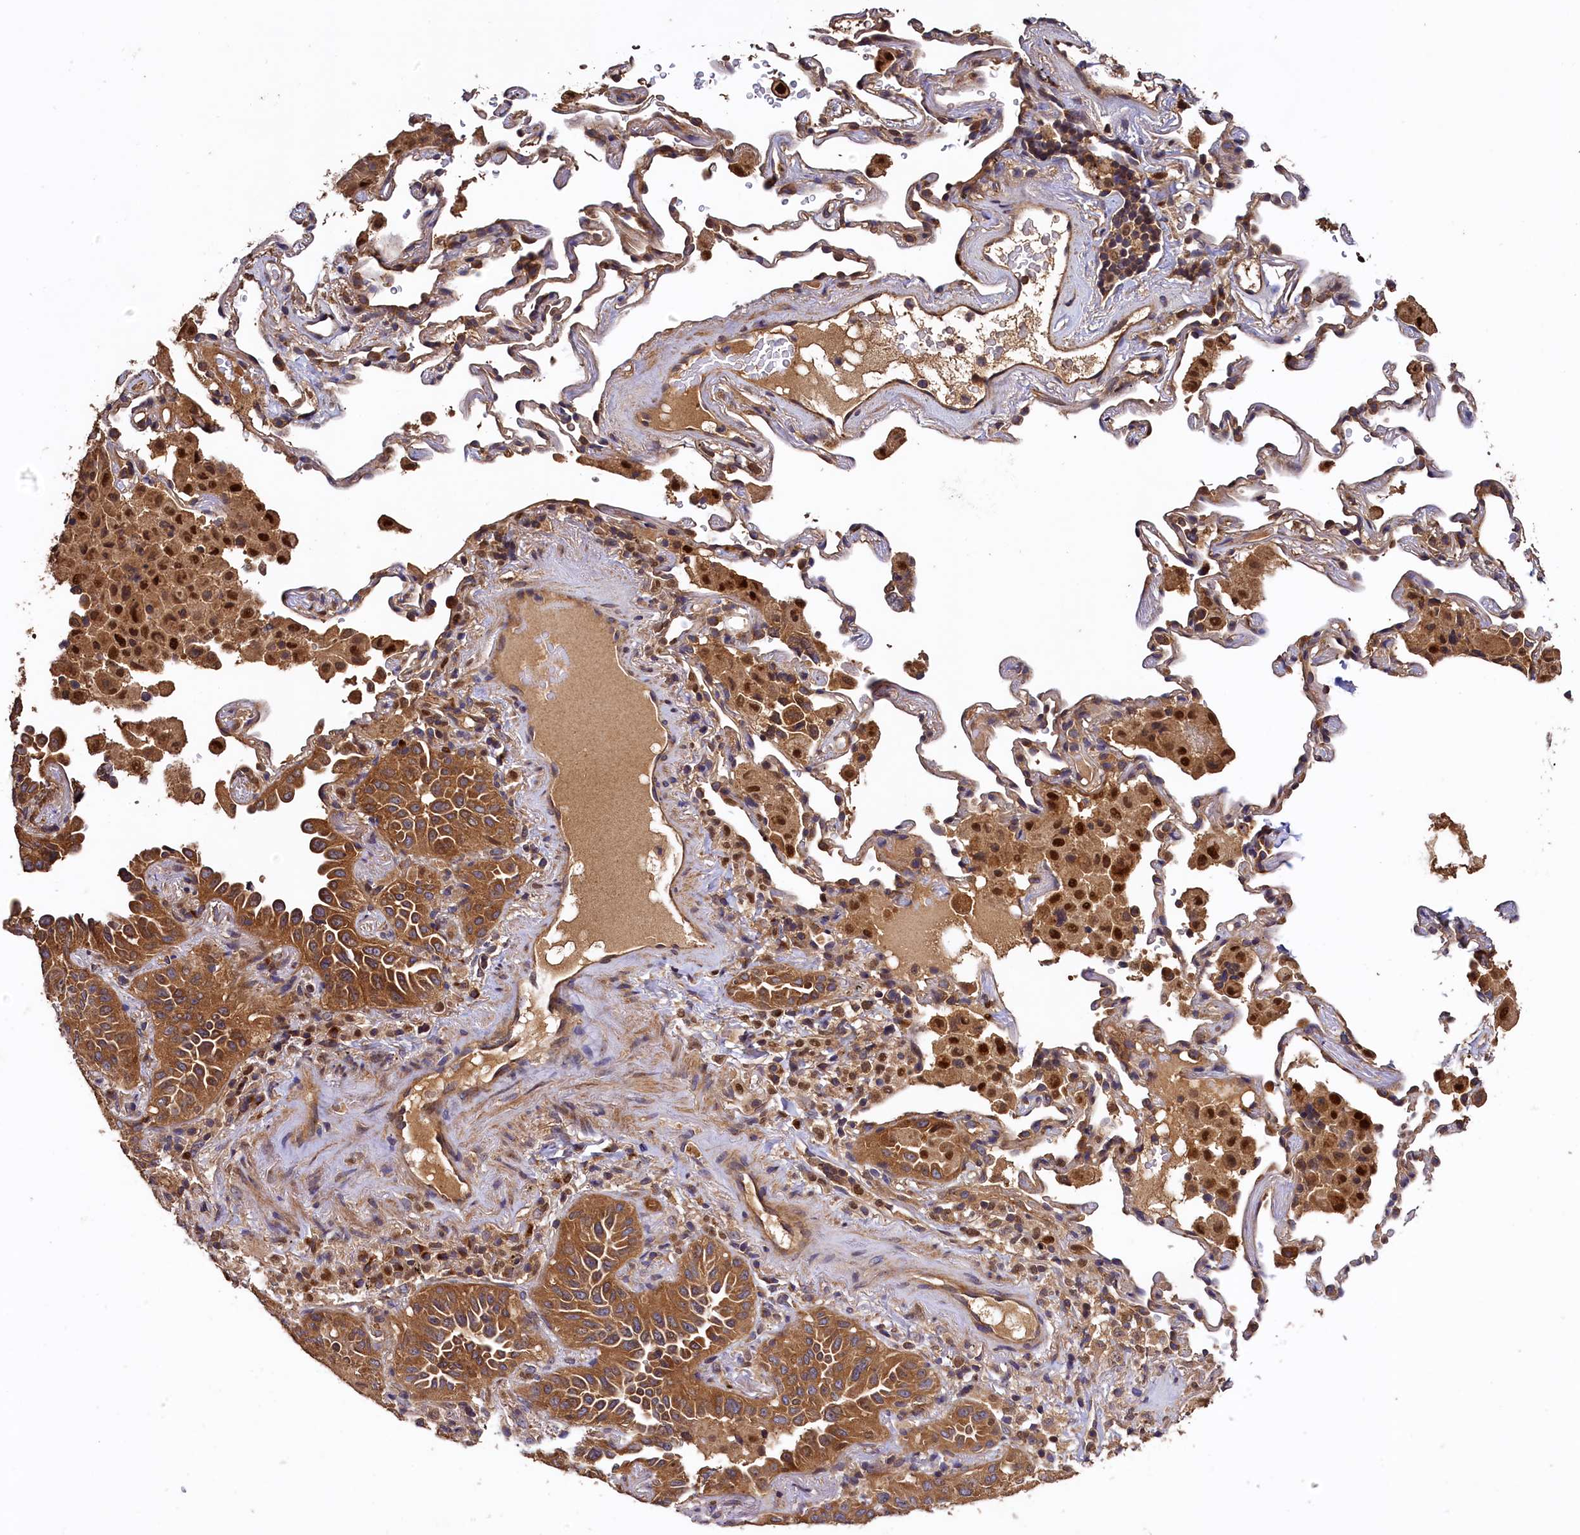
{"staining": {"intensity": "strong", "quantity": ">75%", "location": "cytoplasmic/membranous"}, "tissue": "lung cancer", "cell_type": "Tumor cells", "image_type": "cancer", "snomed": [{"axis": "morphology", "description": "Adenocarcinoma, NOS"}, {"axis": "topography", "description": "Lung"}], "caption": "The immunohistochemical stain labels strong cytoplasmic/membranous staining in tumor cells of lung adenocarcinoma tissue.", "gene": "KLC2", "patient": {"sex": "female", "age": 69}}